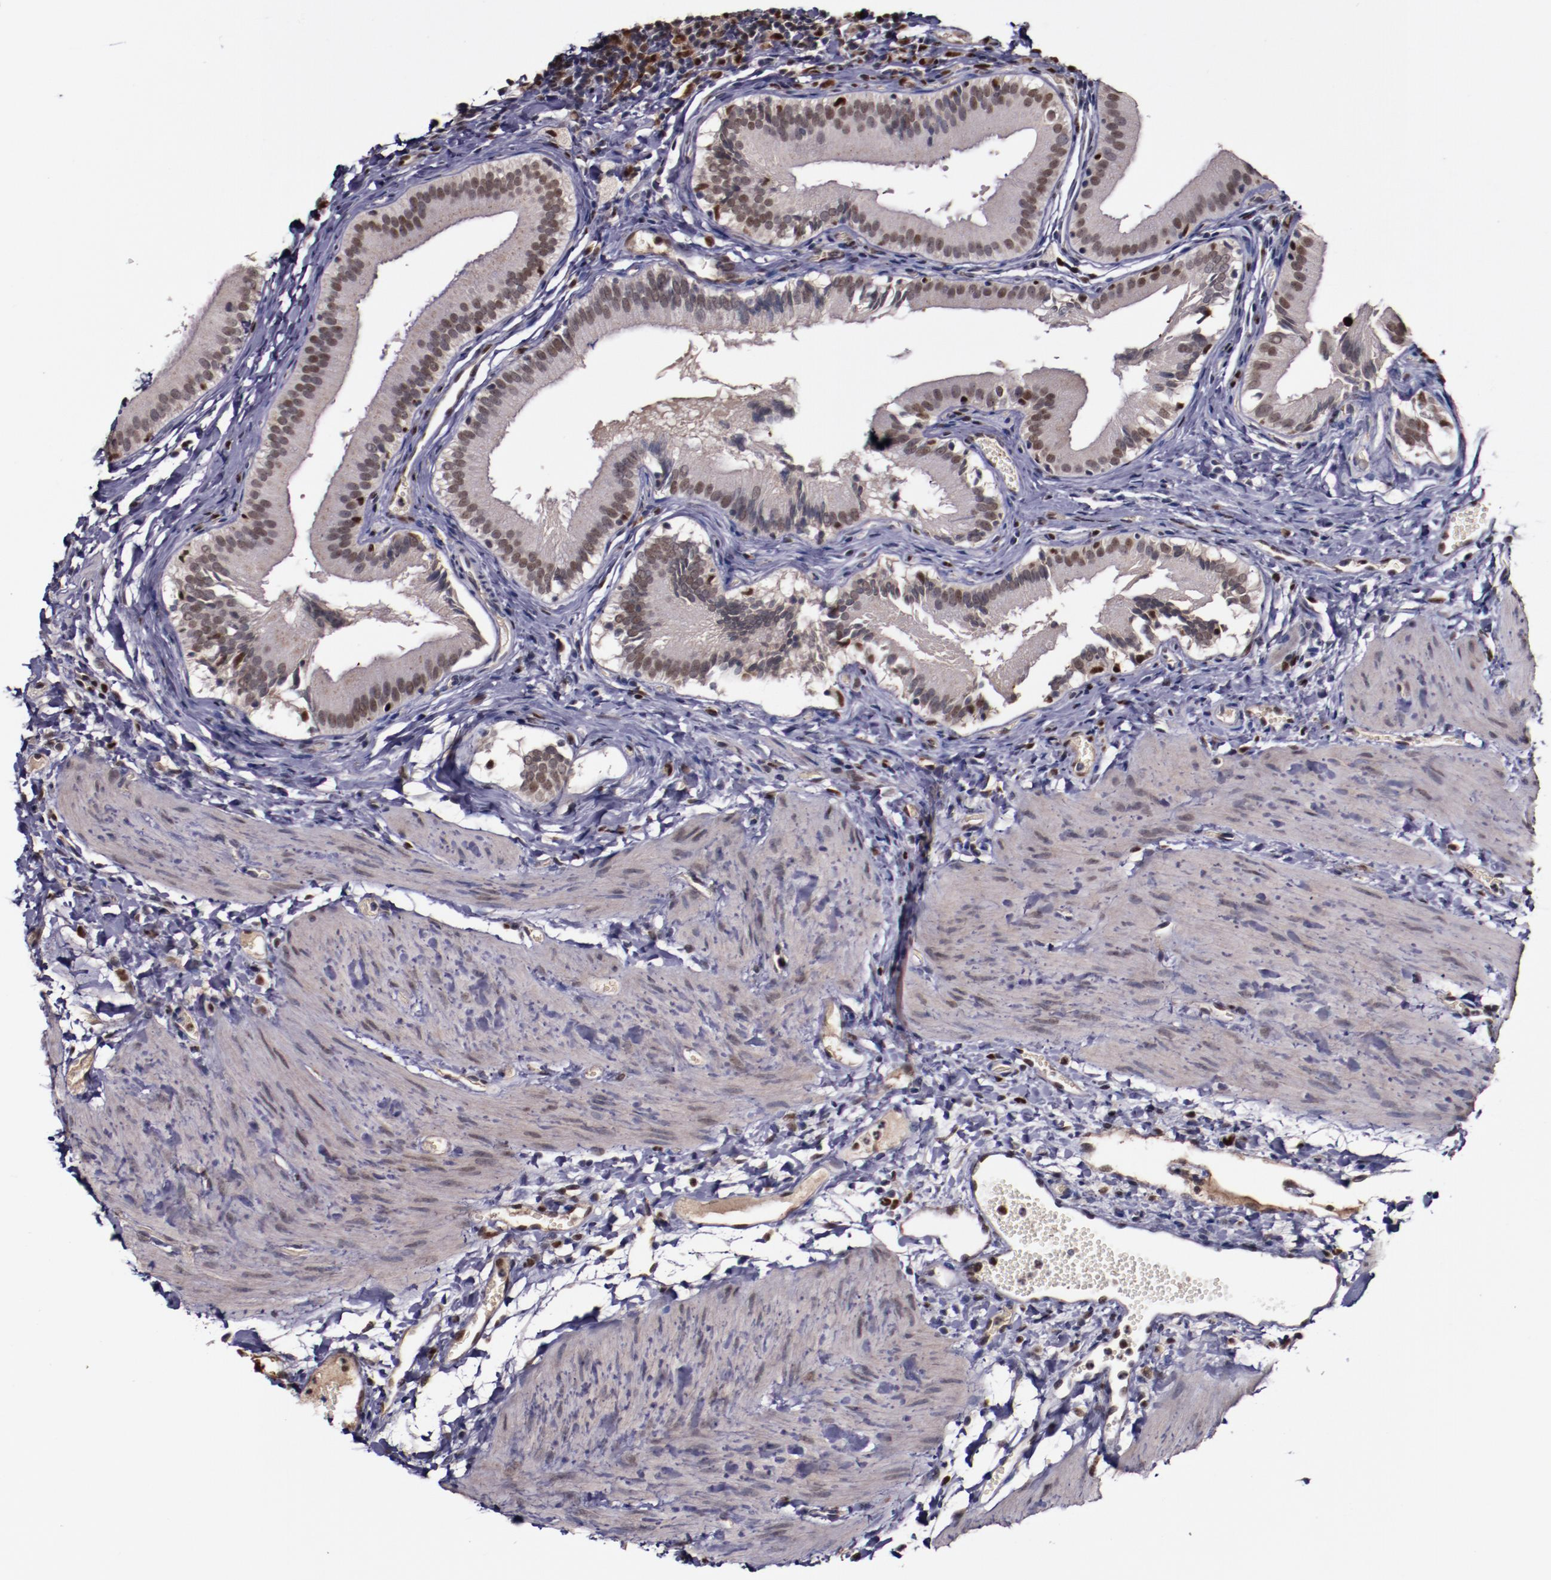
{"staining": {"intensity": "weak", "quantity": "25%-75%", "location": "nuclear"}, "tissue": "gallbladder", "cell_type": "Glandular cells", "image_type": "normal", "snomed": [{"axis": "morphology", "description": "Normal tissue, NOS"}, {"axis": "topography", "description": "Gallbladder"}], "caption": "Immunohistochemistry (IHC) micrograph of unremarkable human gallbladder stained for a protein (brown), which reveals low levels of weak nuclear expression in about 25%-75% of glandular cells.", "gene": "CHEK2", "patient": {"sex": "female", "age": 24}}